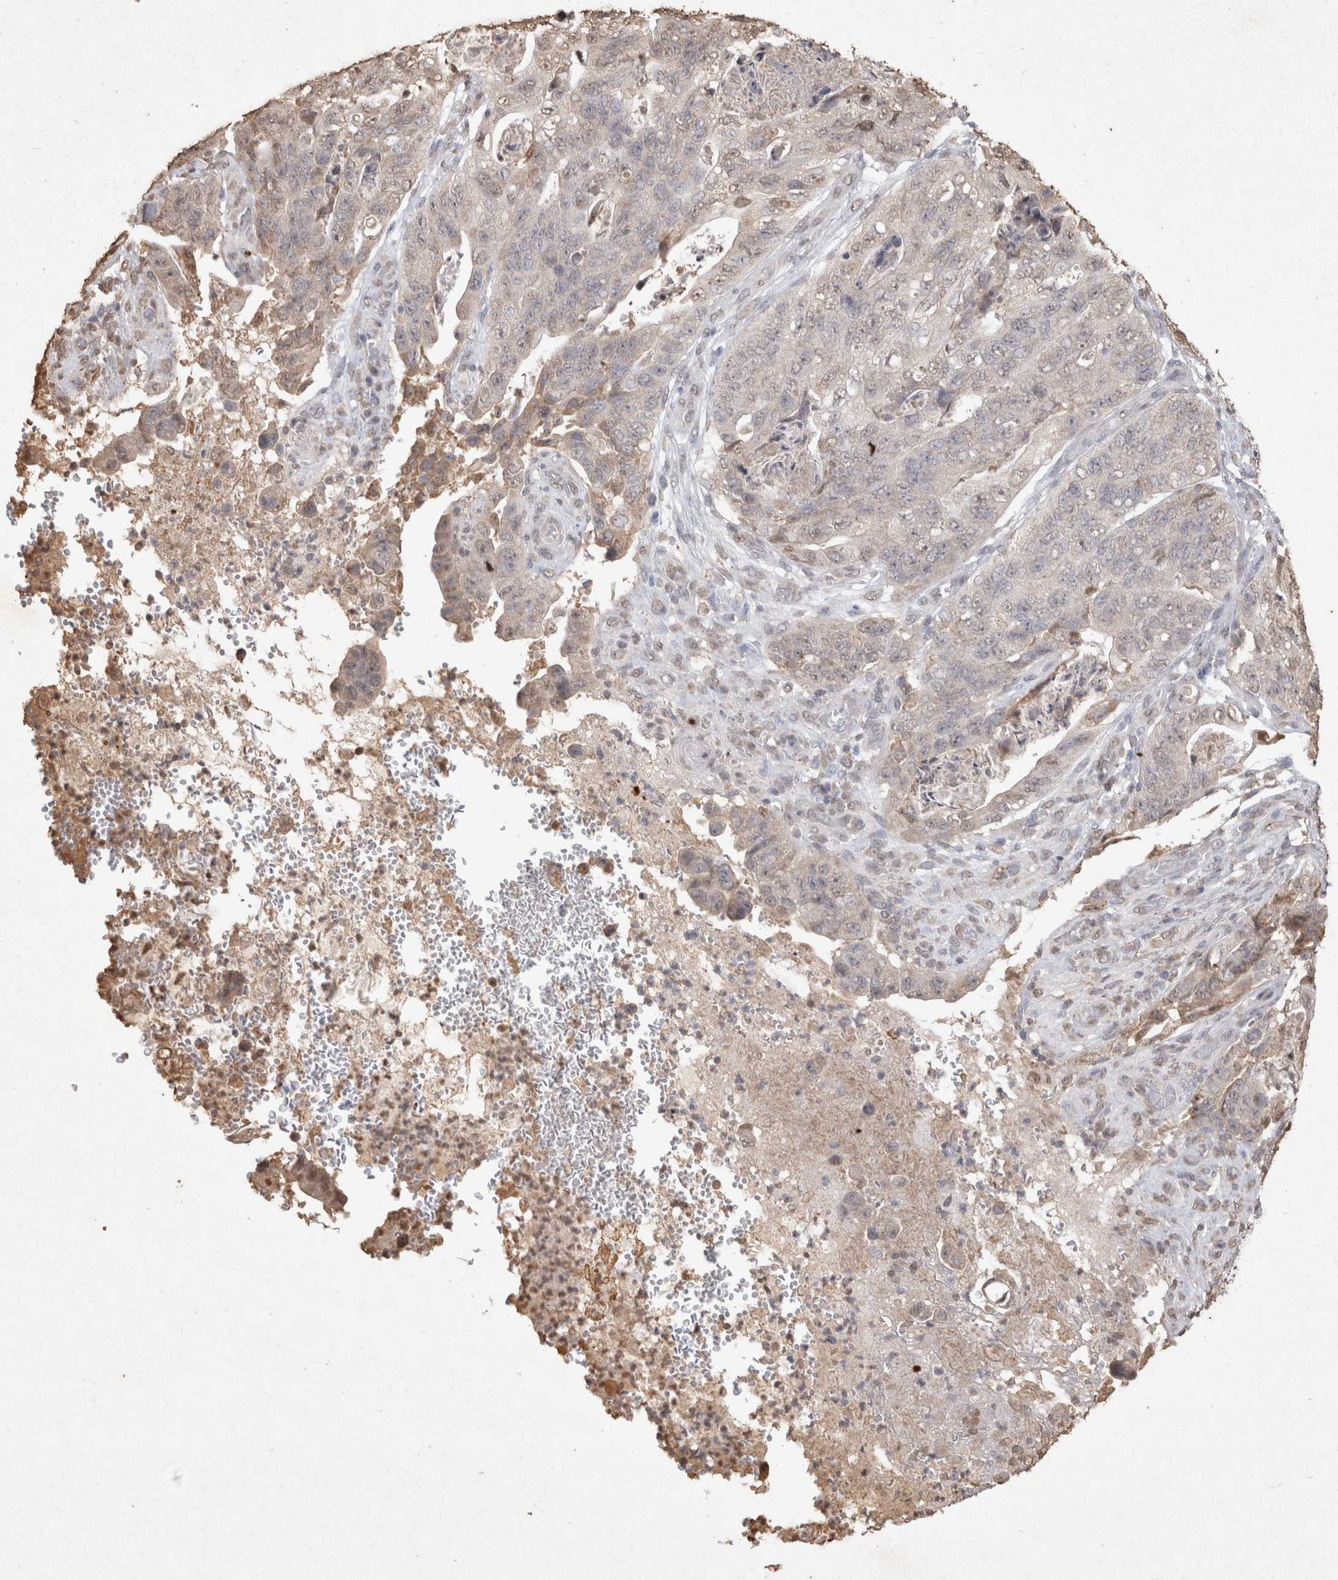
{"staining": {"intensity": "negative", "quantity": "none", "location": "none"}, "tissue": "stomach cancer", "cell_type": "Tumor cells", "image_type": "cancer", "snomed": [{"axis": "morphology", "description": "Adenocarcinoma, NOS"}, {"axis": "topography", "description": "Stomach"}], "caption": "Tumor cells are negative for brown protein staining in stomach cancer.", "gene": "MLX", "patient": {"sex": "female", "age": 89}}